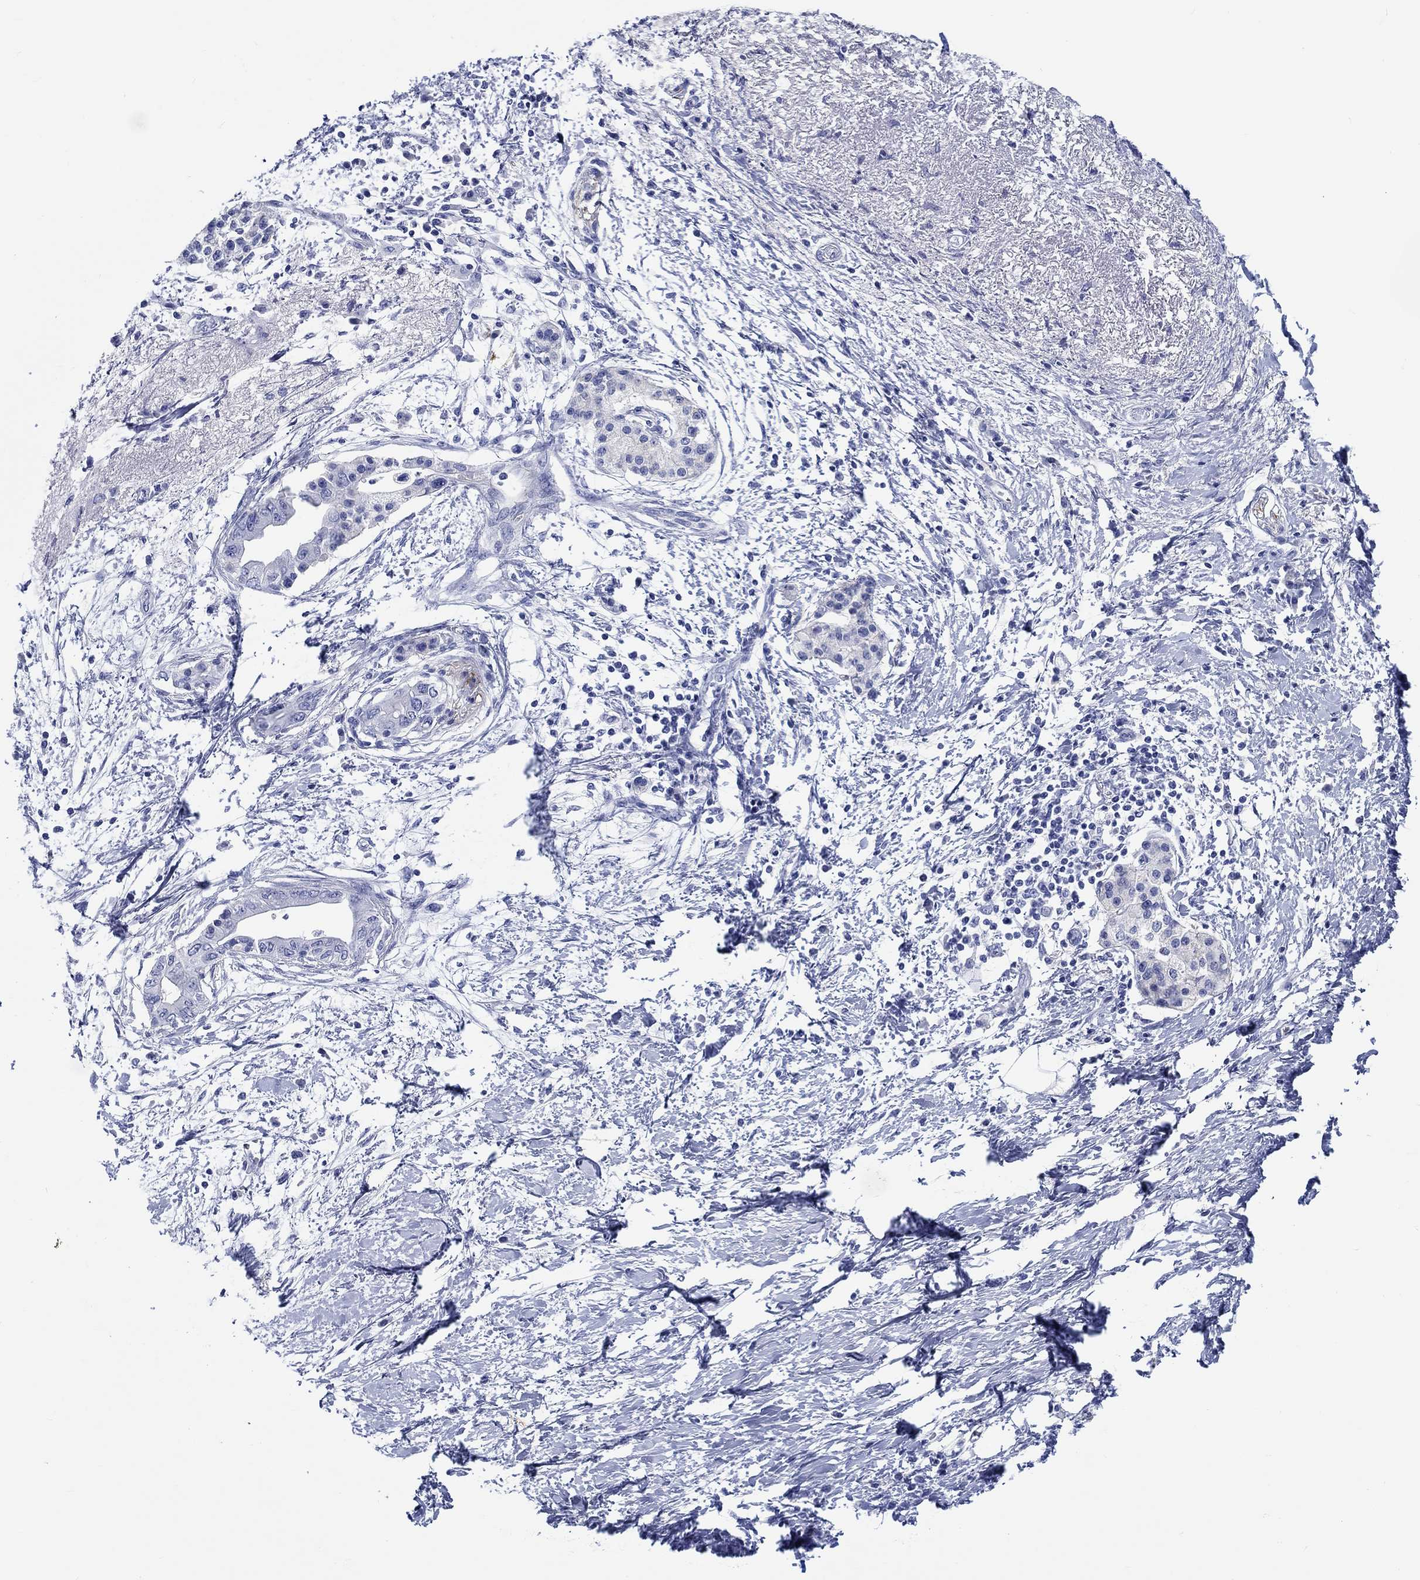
{"staining": {"intensity": "negative", "quantity": "none", "location": "none"}, "tissue": "pancreatic cancer", "cell_type": "Tumor cells", "image_type": "cancer", "snomed": [{"axis": "morphology", "description": "Normal tissue, NOS"}, {"axis": "morphology", "description": "Adenocarcinoma, NOS"}, {"axis": "topography", "description": "Pancreas"}, {"axis": "topography", "description": "Duodenum"}], "caption": "The photomicrograph shows no significant expression in tumor cells of pancreatic adenocarcinoma.", "gene": "FBXO2", "patient": {"sex": "female", "age": 60}}